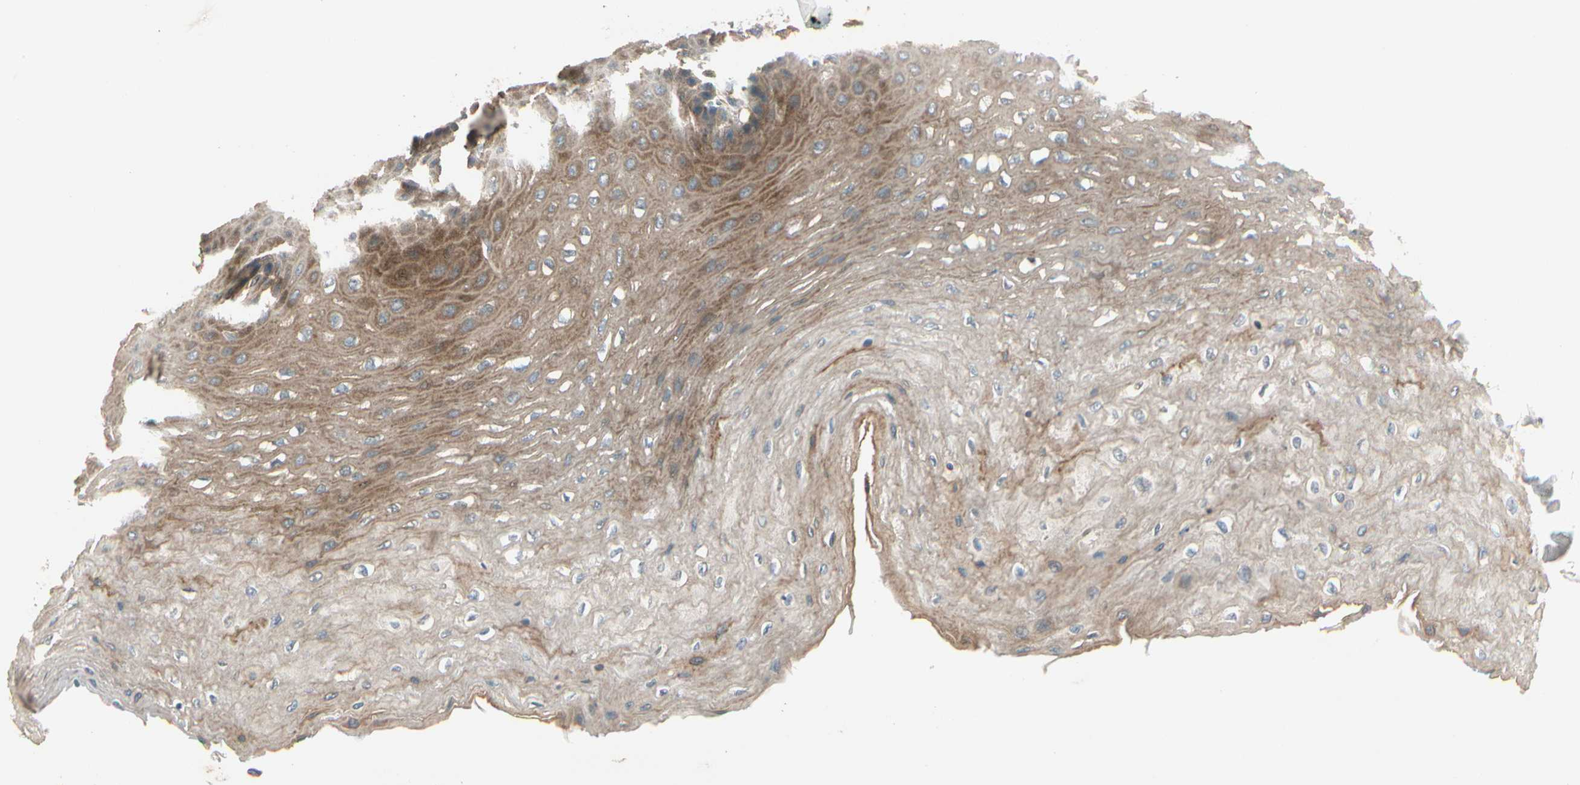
{"staining": {"intensity": "moderate", "quantity": "25%-75%", "location": "cytoplasmic/membranous"}, "tissue": "esophagus", "cell_type": "Squamous epithelial cells", "image_type": "normal", "snomed": [{"axis": "morphology", "description": "Normal tissue, NOS"}, {"axis": "topography", "description": "Esophagus"}], "caption": "A brown stain highlights moderate cytoplasmic/membranous positivity of a protein in squamous epithelial cells of benign human esophagus.", "gene": "ACVR1", "patient": {"sex": "female", "age": 72}}